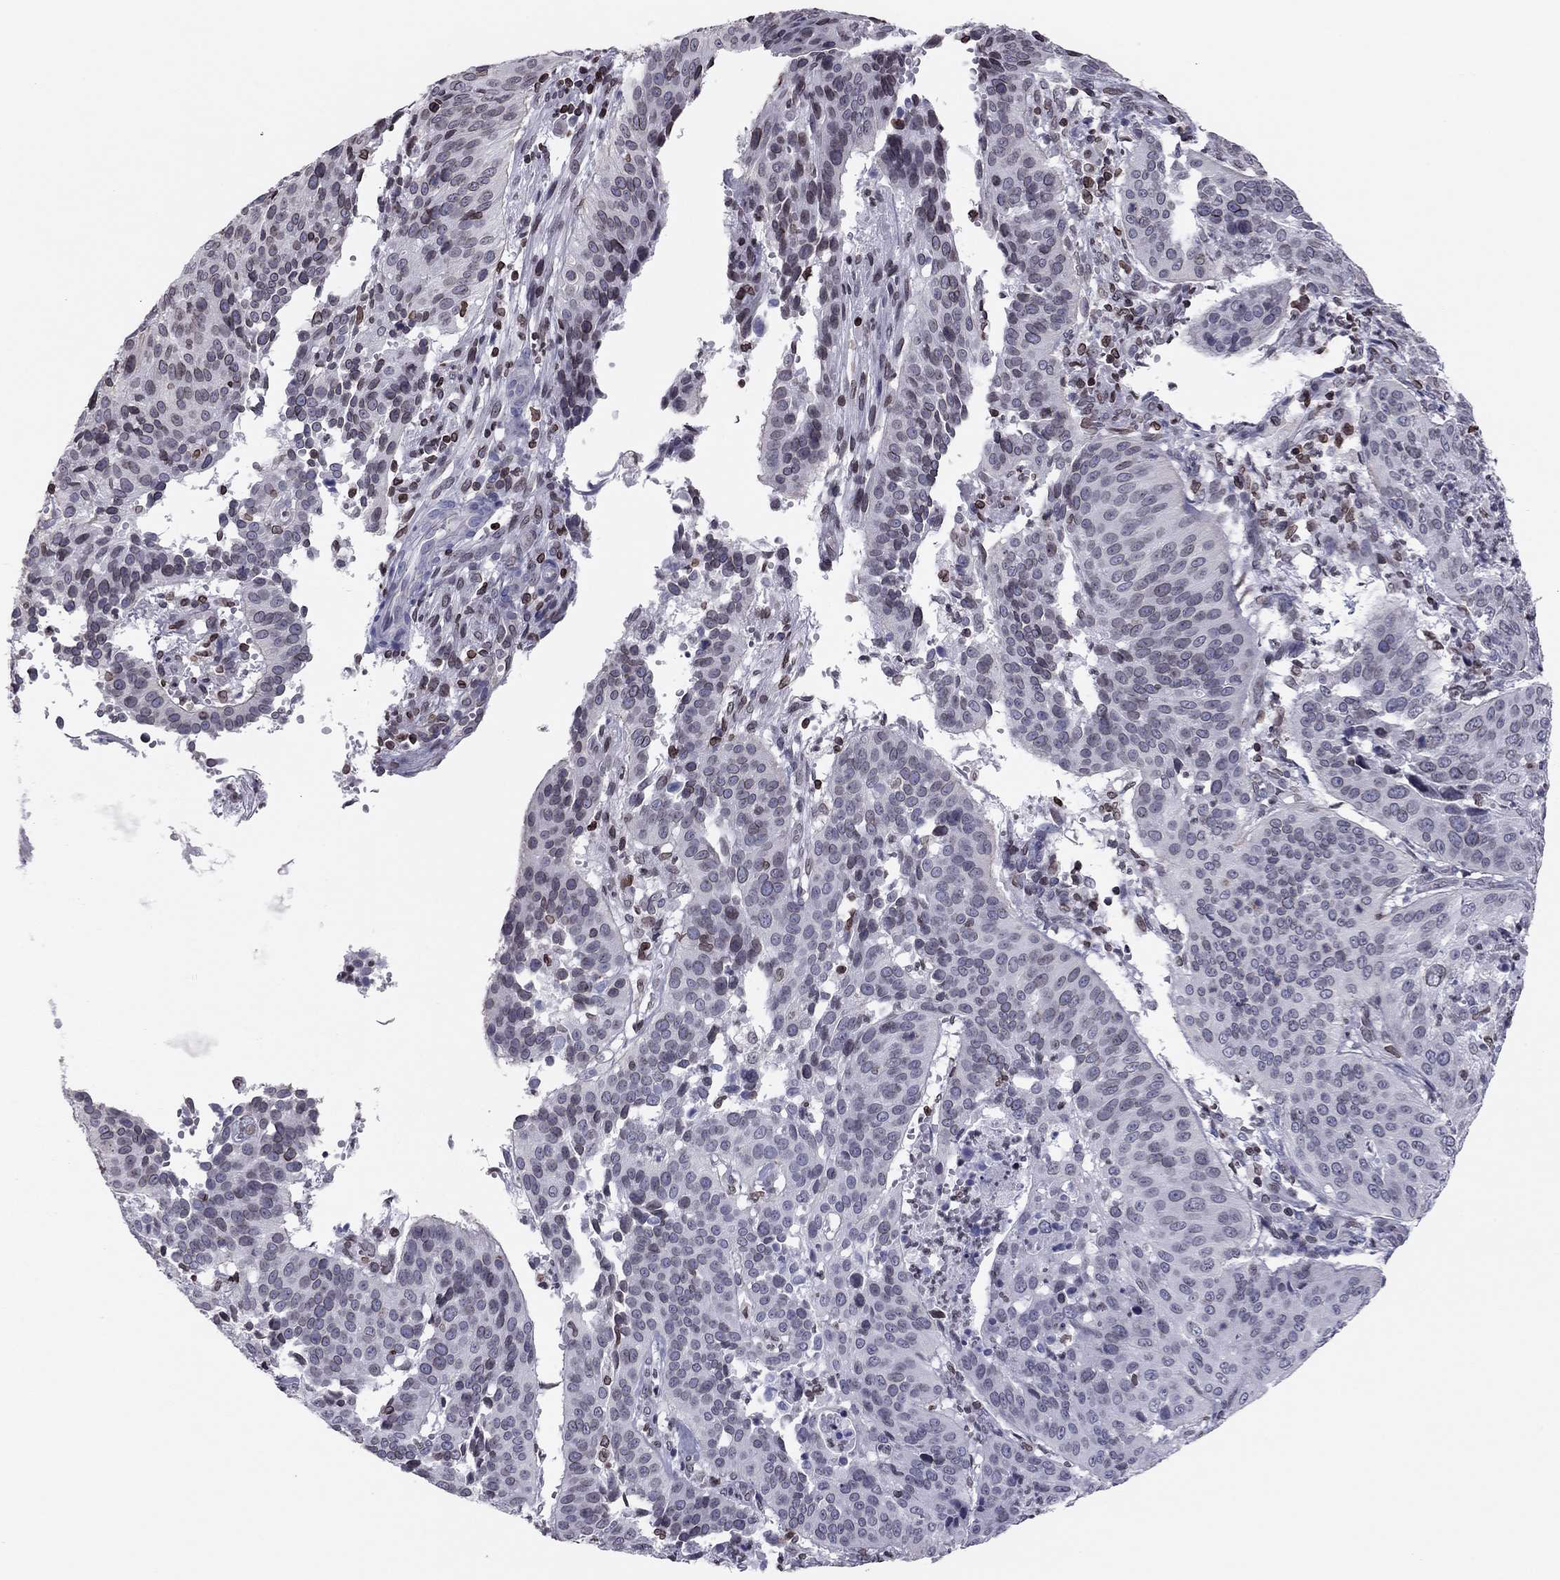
{"staining": {"intensity": "weak", "quantity": "<25%", "location": "cytoplasmic/membranous,nuclear"}, "tissue": "cervical cancer", "cell_type": "Tumor cells", "image_type": "cancer", "snomed": [{"axis": "morphology", "description": "Normal tissue, NOS"}, {"axis": "morphology", "description": "Squamous cell carcinoma, NOS"}, {"axis": "topography", "description": "Cervix"}], "caption": "A photomicrograph of human squamous cell carcinoma (cervical) is negative for staining in tumor cells.", "gene": "ESPL1", "patient": {"sex": "female", "age": 39}}